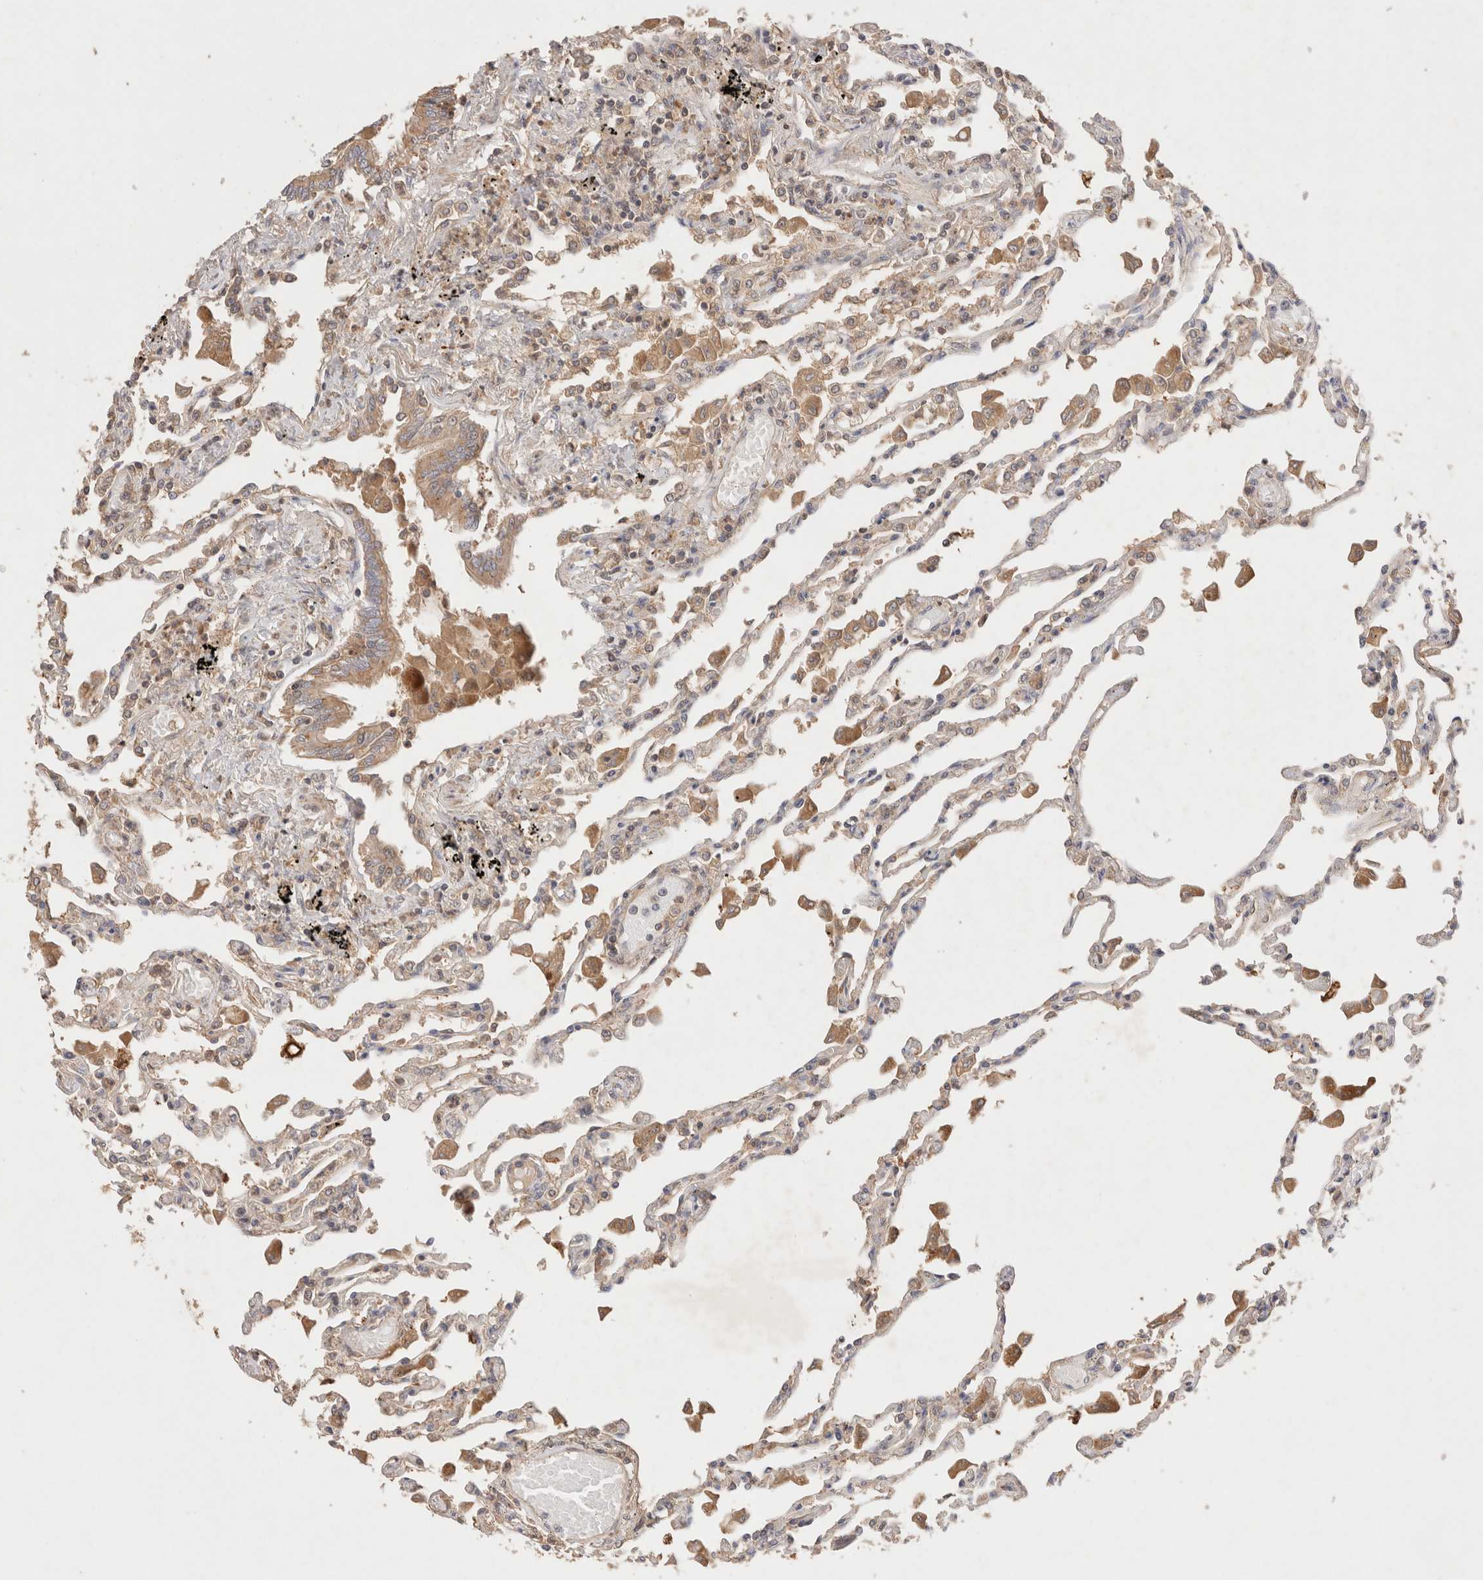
{"staining": {"intensity": "weak", "quantity": "25%-75%", "location": "cytoplasmic/membranous"}, "tissue": "lung", "cell_type": "Alveolar cells", "image_type": "normal", "snomed": [{"axis": "morphology", "description": "Normal tissue, NOS"}, {"axis": "topography", "description": "Bronchus"}, {"axis": "topography", "description": "Lung"}], "caption": "IHC histopathology image of normal lung stained for a protein (brown), which reveals low levels of weak cytoplasmic/membranous staining in about 25%-75% of alveolar cells.", "gene": "CARNMT1", "patient": {"sex": "female", "age": 49}}